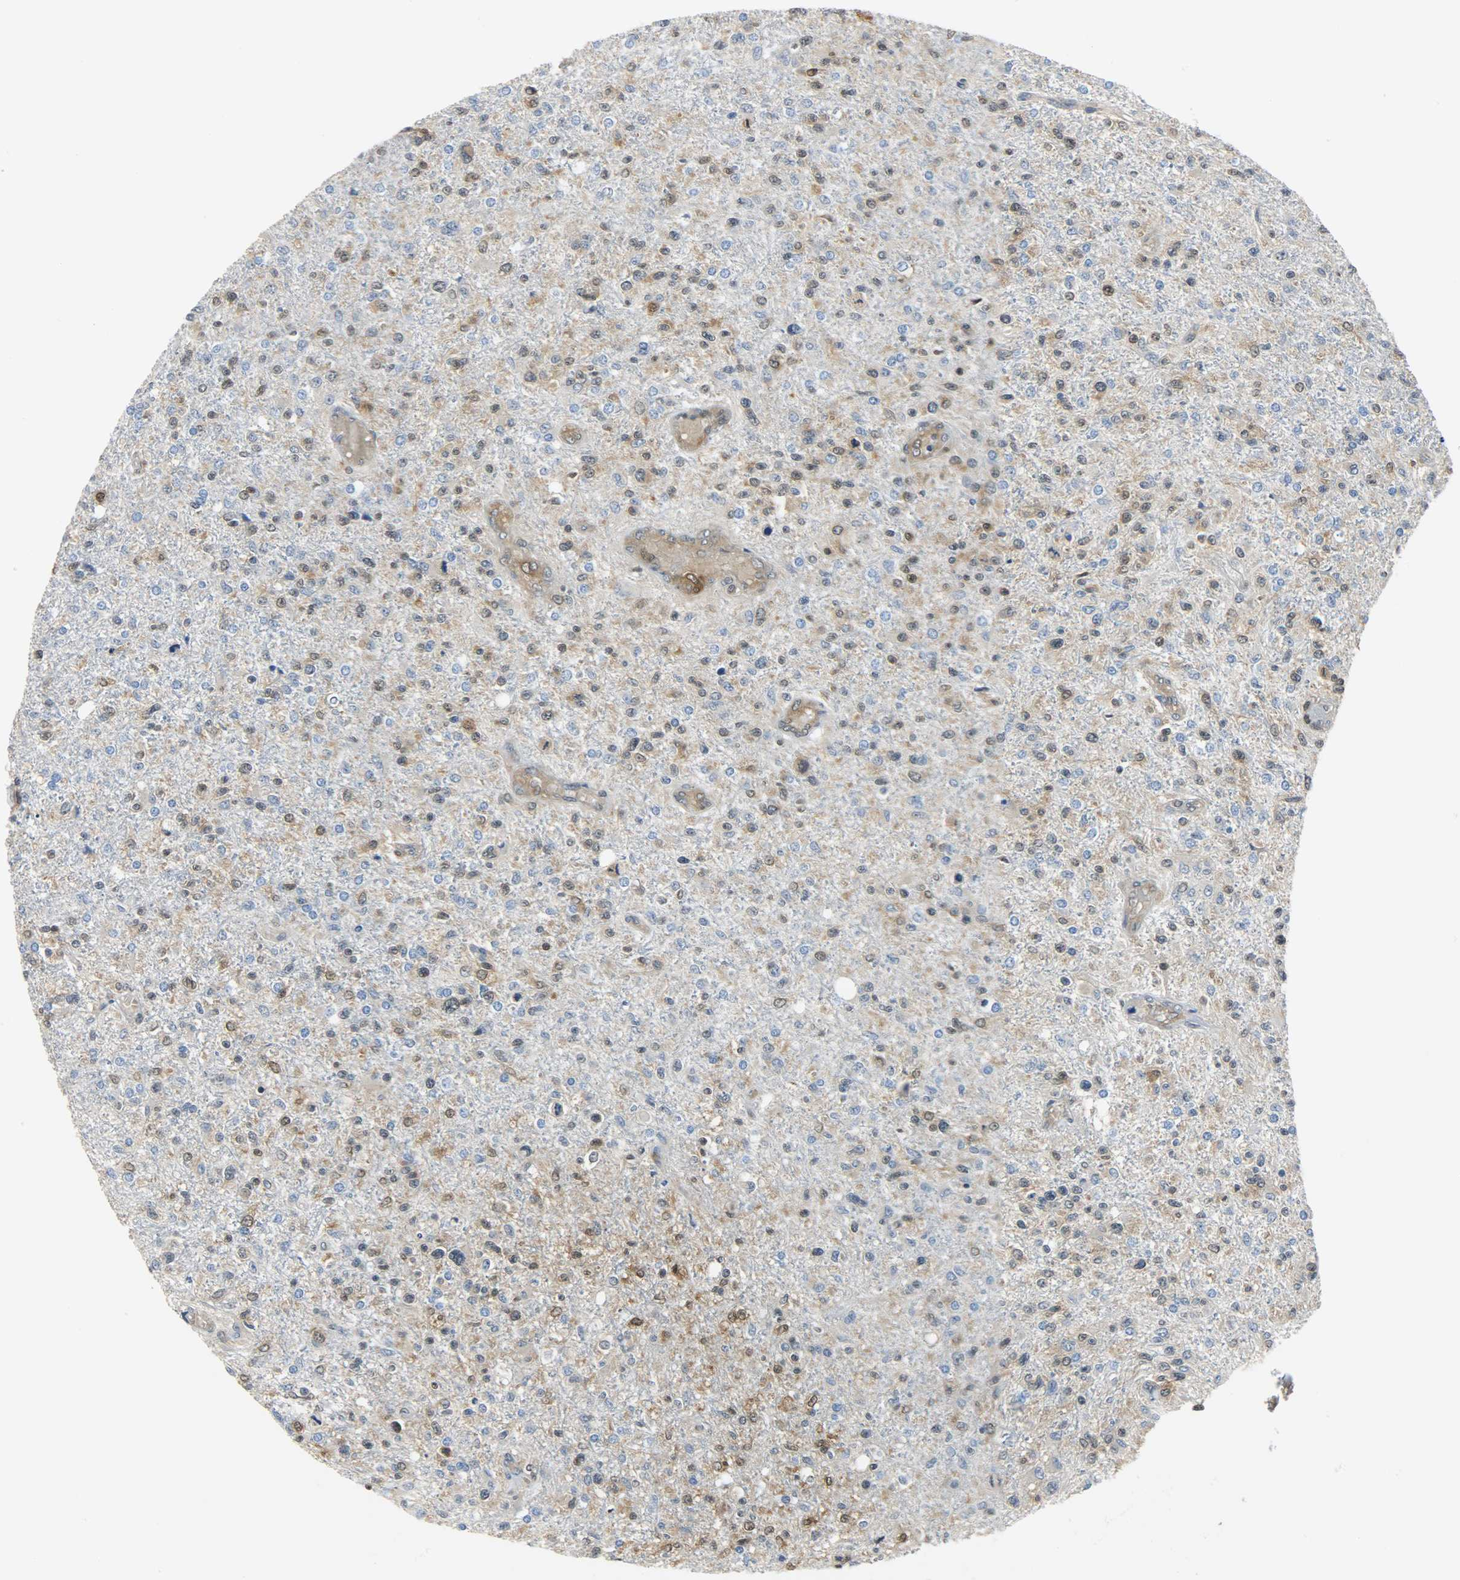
{"staining": {"intensity": "moderate", "quantity": "25%-75%", "location": "cytoplasmic/membranous,nuclear"}, "tissue": "glioma", "cell_type": "Tumor cells", "image_type": "cancer", "snomed": [{"axis": "morphology", "description": "Glioma, malignant, High grade"}, {"axis": "topography", "description": "Cerebral cortex"}], "caption": "Tumor cells display moderate cytoplasmic/membranous and nuclear expression in approximately 25%-75% of cells in glioma.", "gene": "EIF4EBP1", "patient": {"sex": "male", "age": 76}}